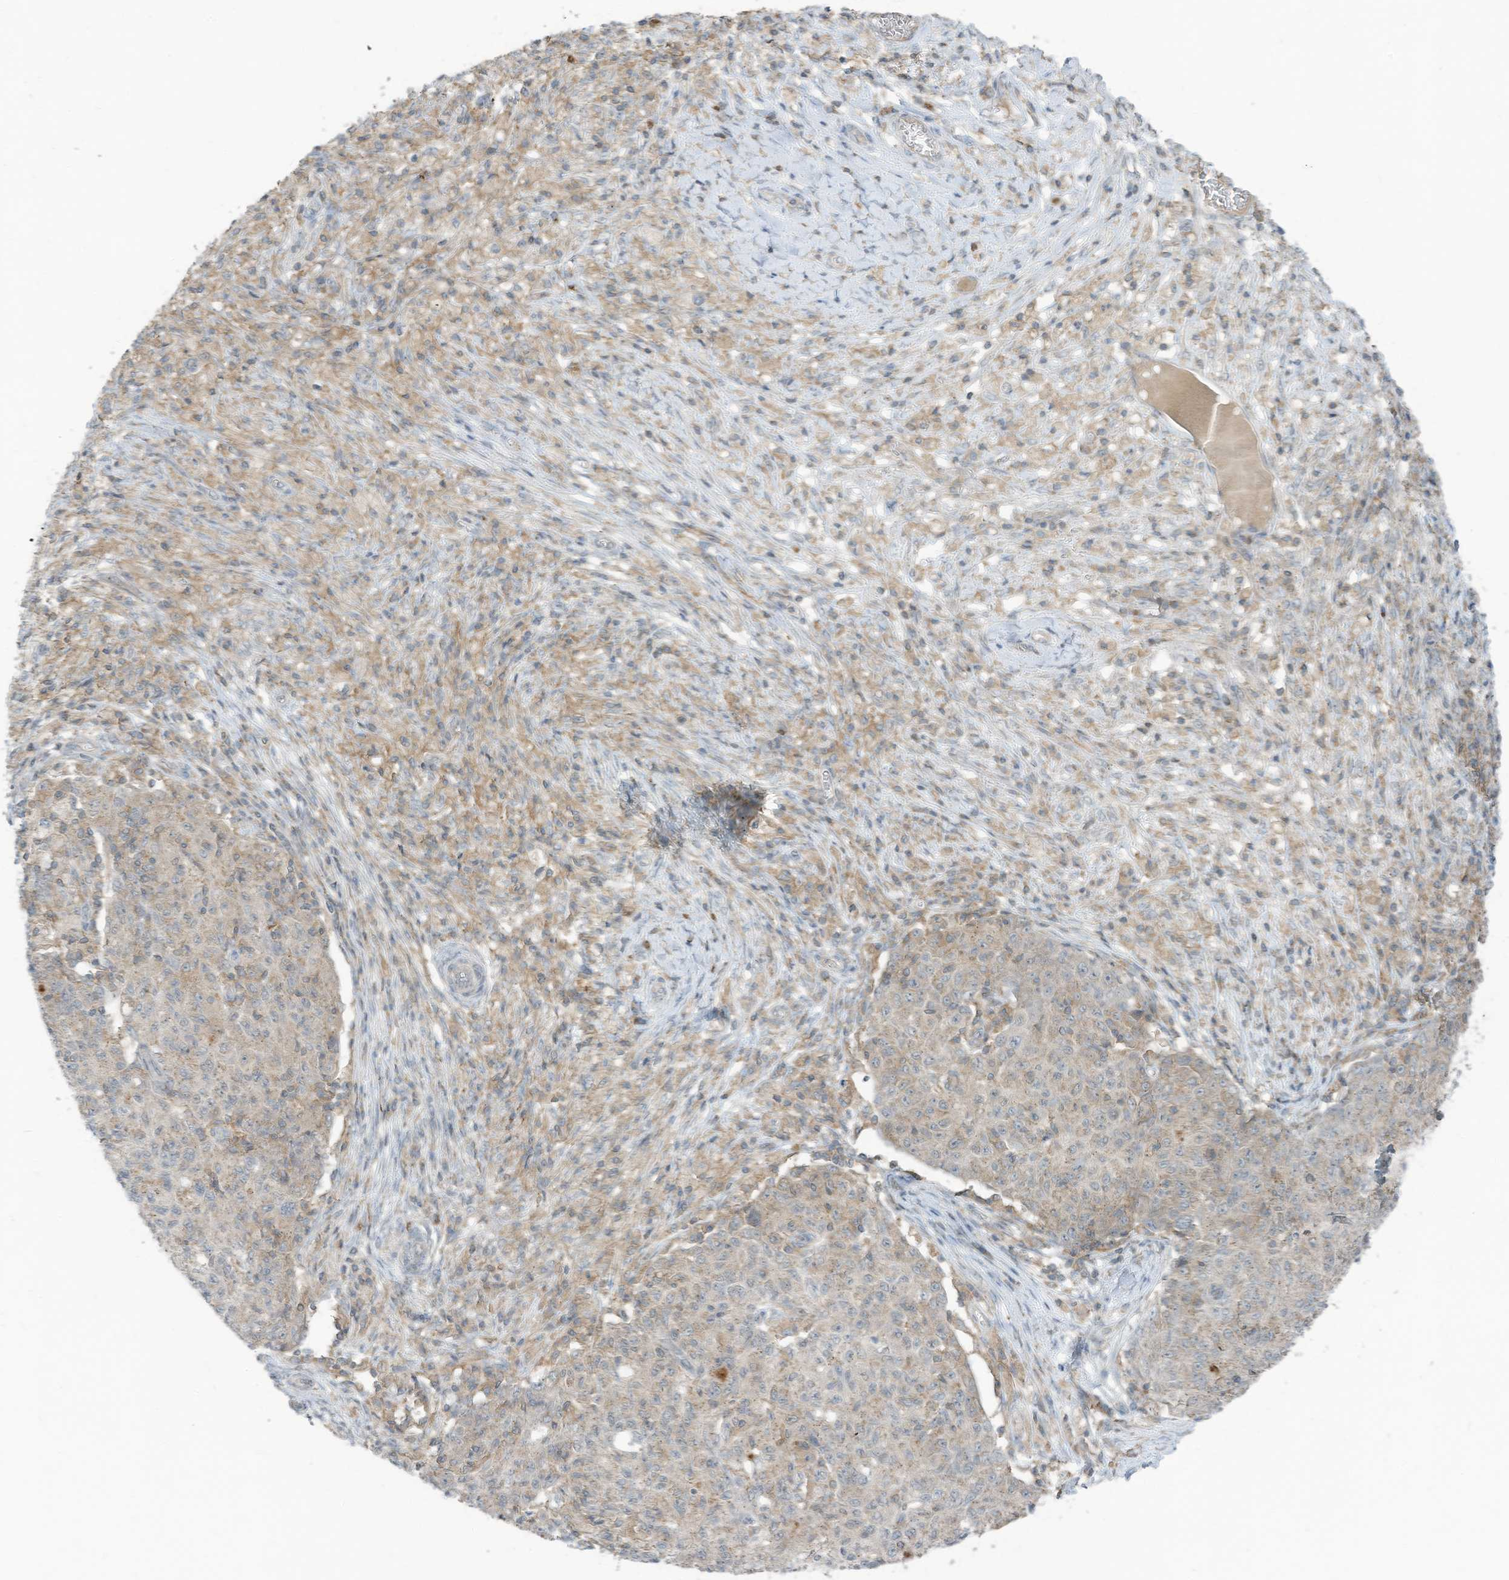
{"staining": {"intensity": "negative", "quantity": "none", "location": "none"}, "tissue": "ovarian cancer", "cell_type": "Tumor cells", "image_type": "cancer", "snomed": [{"axis": "morphology", "description": "Carcinoma, endometroid"}, {"axis": "topography", "description": "Ovary"}], "caption": "IHC micrograph of ovarian endometroid carcinoma stained for a protein (brown), which shows no expression in tumor cells. (Brightfield microscopy of DAB (3,3'-diaminobenzidine) IHC at high magnification).", "gene": "PARVG", "patient": {"sex": "female", "age": 42}}